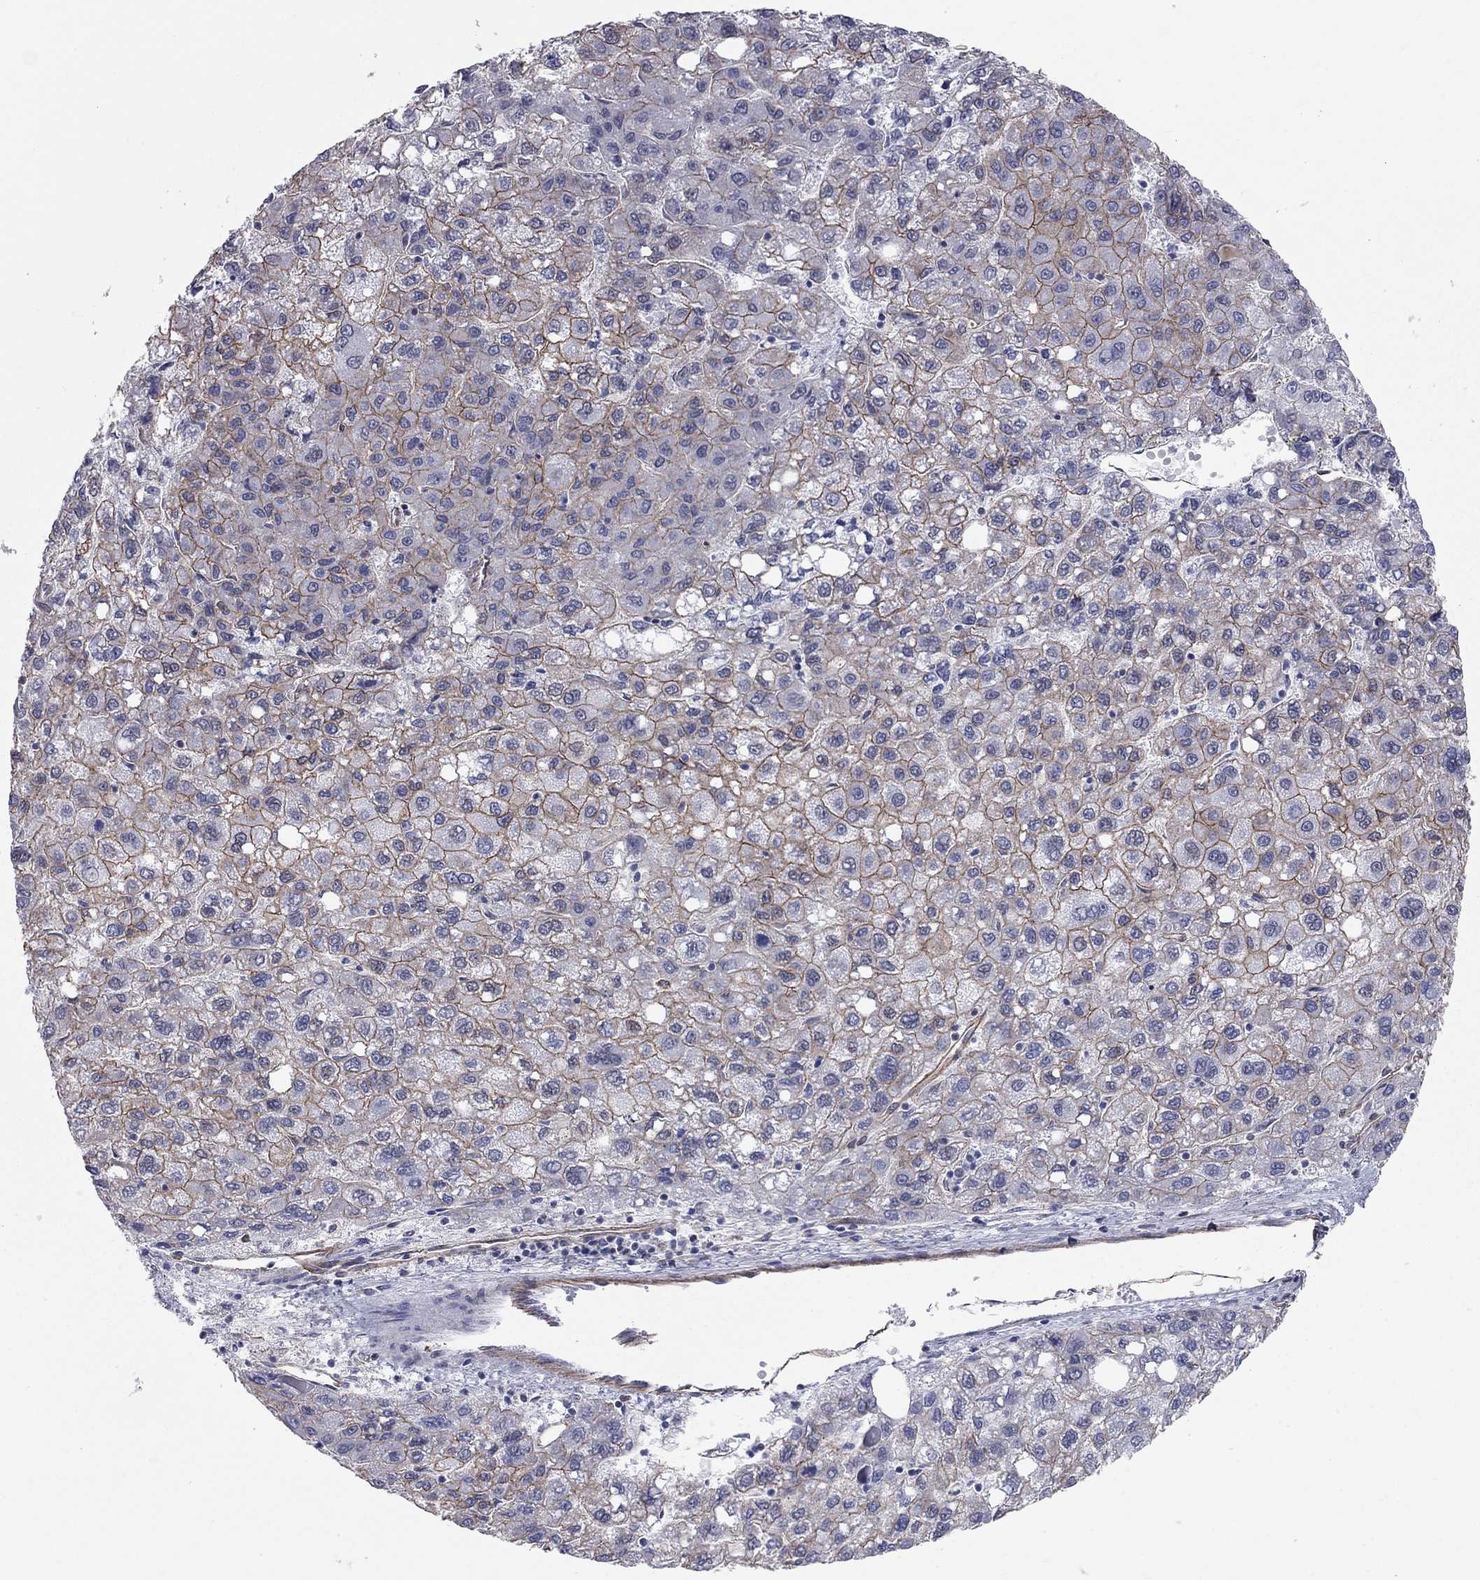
{"staining": {"intensity": "strong", "quantity": "<25%", "location": "cytoplasmic/membranous"}, "tissue": "liver cancer", "cell_type": "Tumor cells", "image_type": "cancer", "snomed": [{"axis": "morphology", "description": "Carcinoma, Hepatocellular, NOS"}, {"axis": "topography", "description": "Liver"}], "caption": "High-power microscopy captured an immunohistochemistry (IHC) photomicrograph of hepatocellular carcinoma (liver), revealing strong cytoplasmic/membranous positivity in about <25% of tumor cells.", "gene": "BICDL2", "patient": {"sex": "female", "age": 82}}